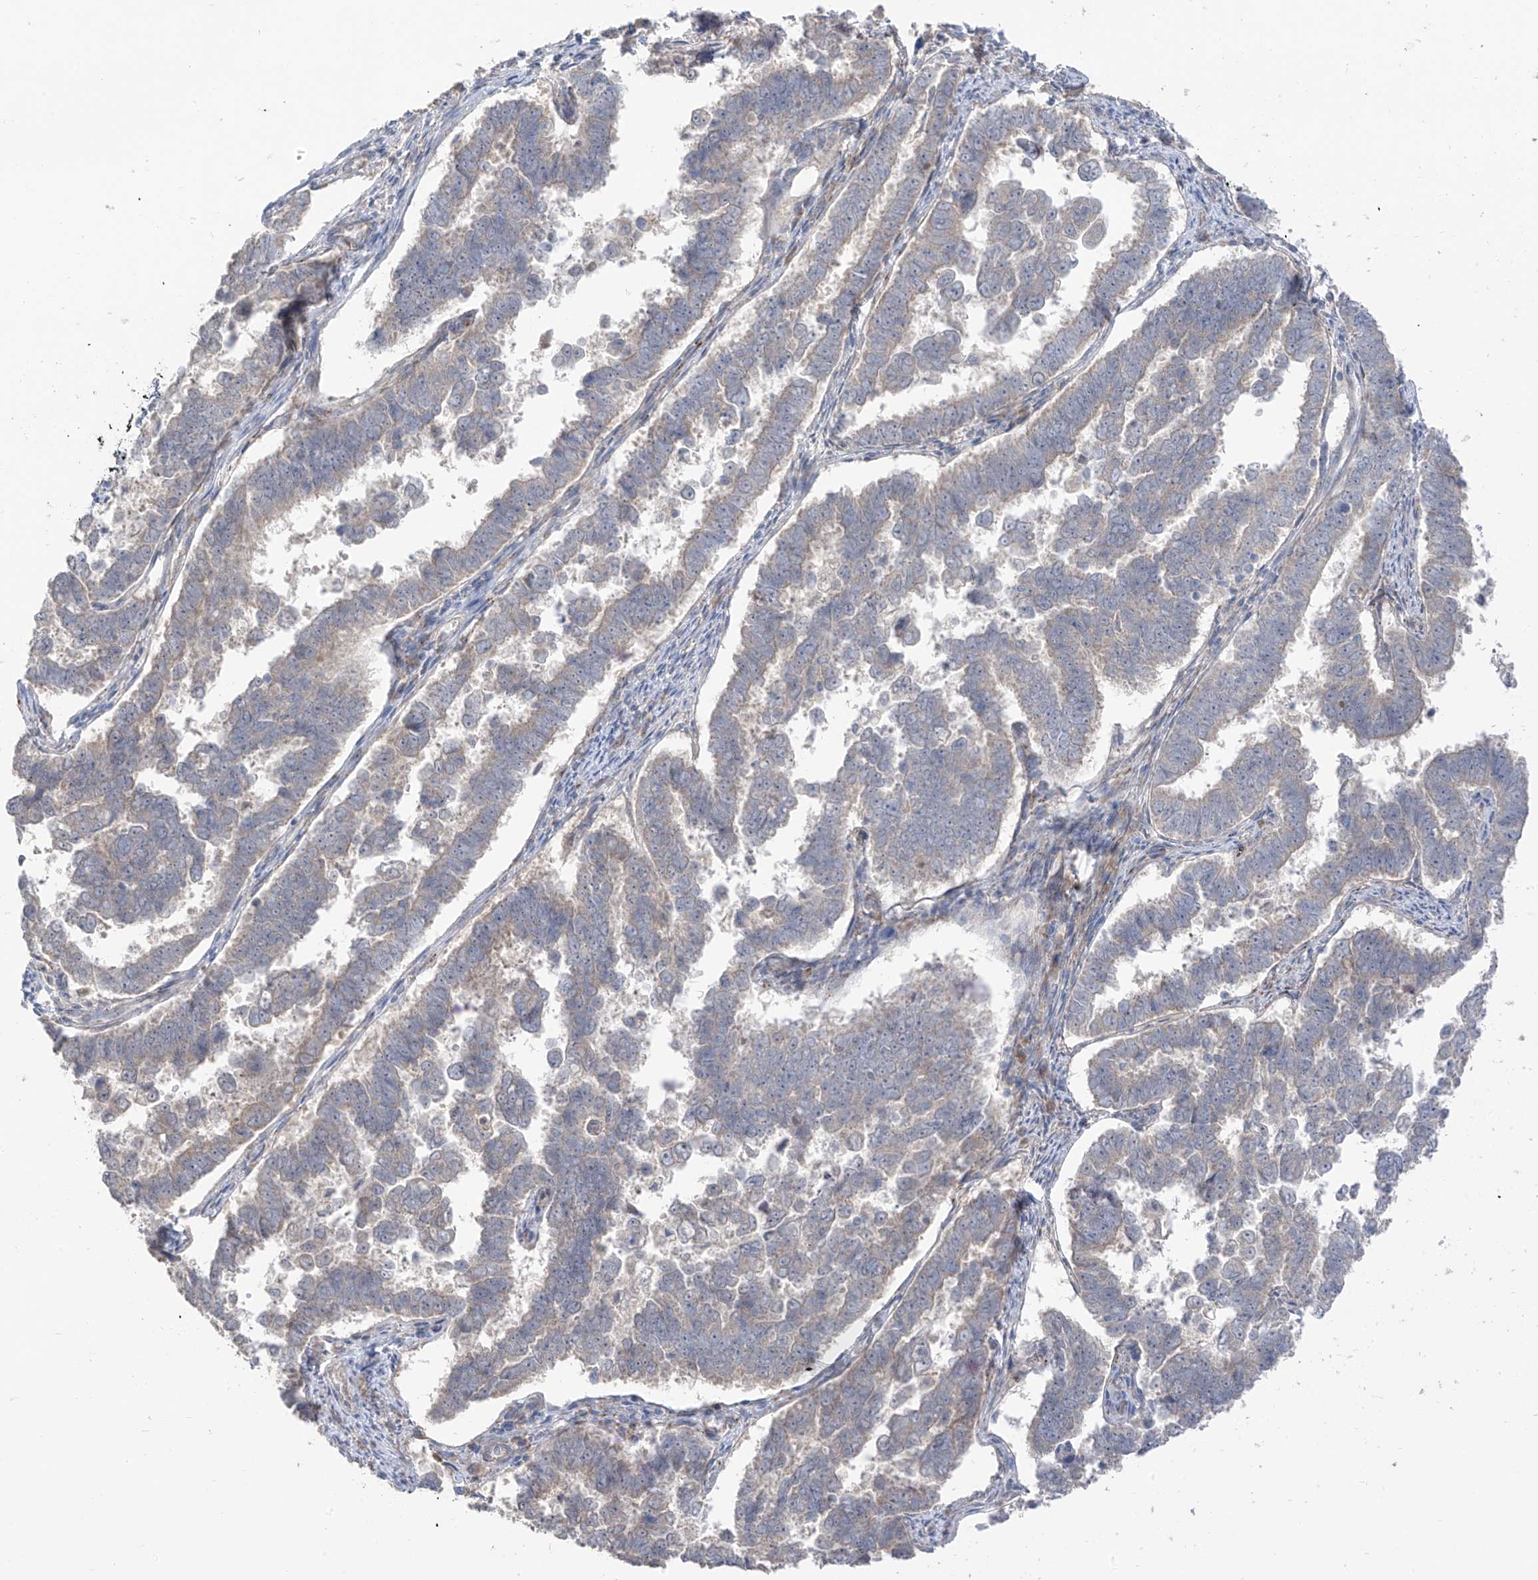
{"staining": {"intensity": "negative", "quantity": "none", "location": "none"}, "tissue": "endometrial cancer", "cell_type": "Tumor cells", "image_type": "cancer", "snomed": [{"axis": "morphology", "description": "Adenocarcinoma, NOS"}, {"axis": "topography", "description": "Endometrium"}], "caption": "This is an immunohistochemistry (IHC) image of human adenocarcinoma (endometrial). There is no staining in tumor cells.", "gene": "NALCN", "patient": {"sex": "female", "age": 75}}